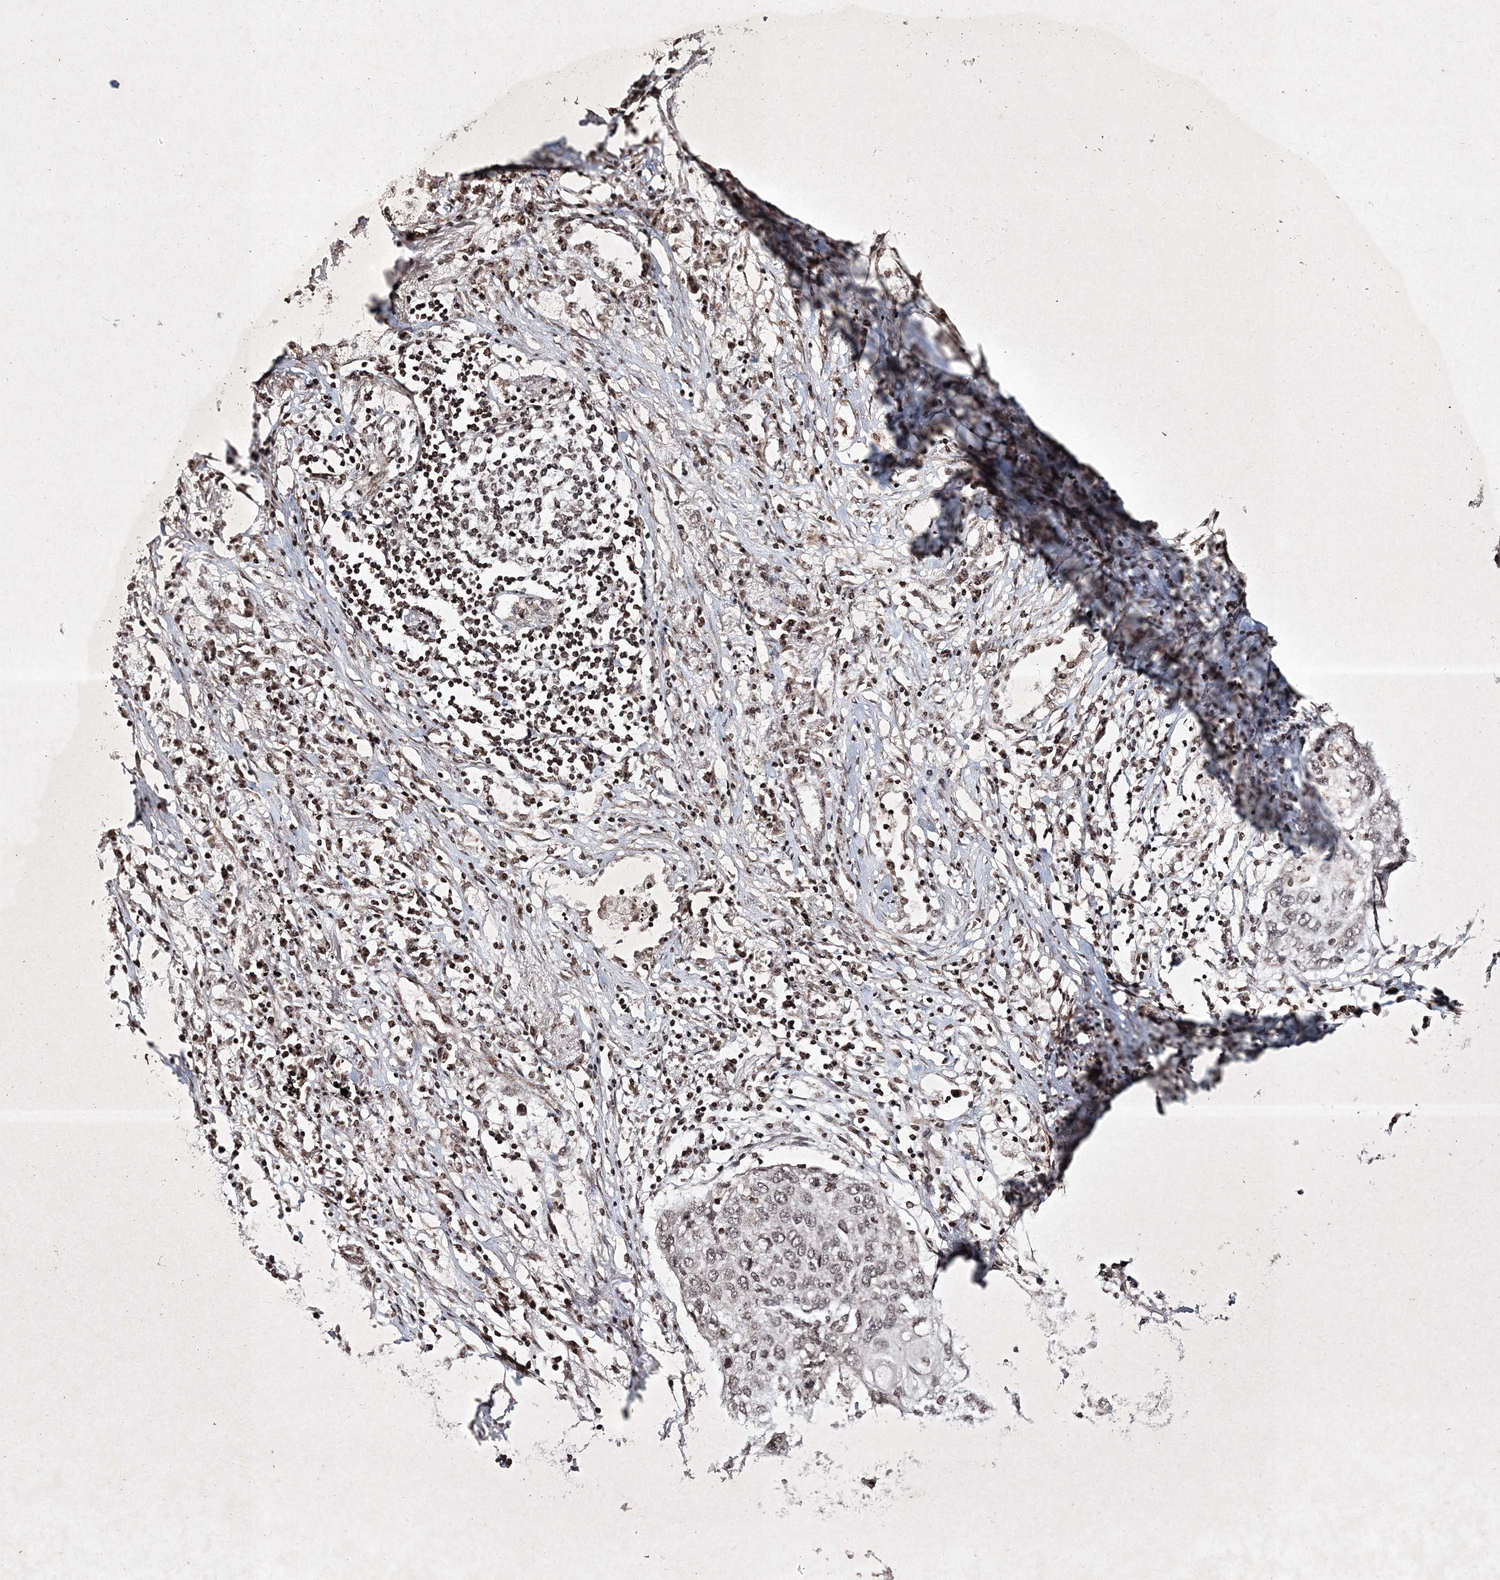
{"staining": {"intensity": "weak", "quantity": "25%-75%", "location": "nuclear"}, "tissue": "lung cancer", "cell_type": "Tumor cells", "image_type": "cancer", "snomed": [{"axis": "morphology", "description": "Squamous cell carcinoma, NOS"}, {"axis": "topography", "description": "Lung"}], "caption": "A low amount of weak nuclear expression is appreciated in about 25%-75% of tumor cells in lung cancer tissue.", "gene": "CARM1", "patient": {"sex": "female", "age": 63}}